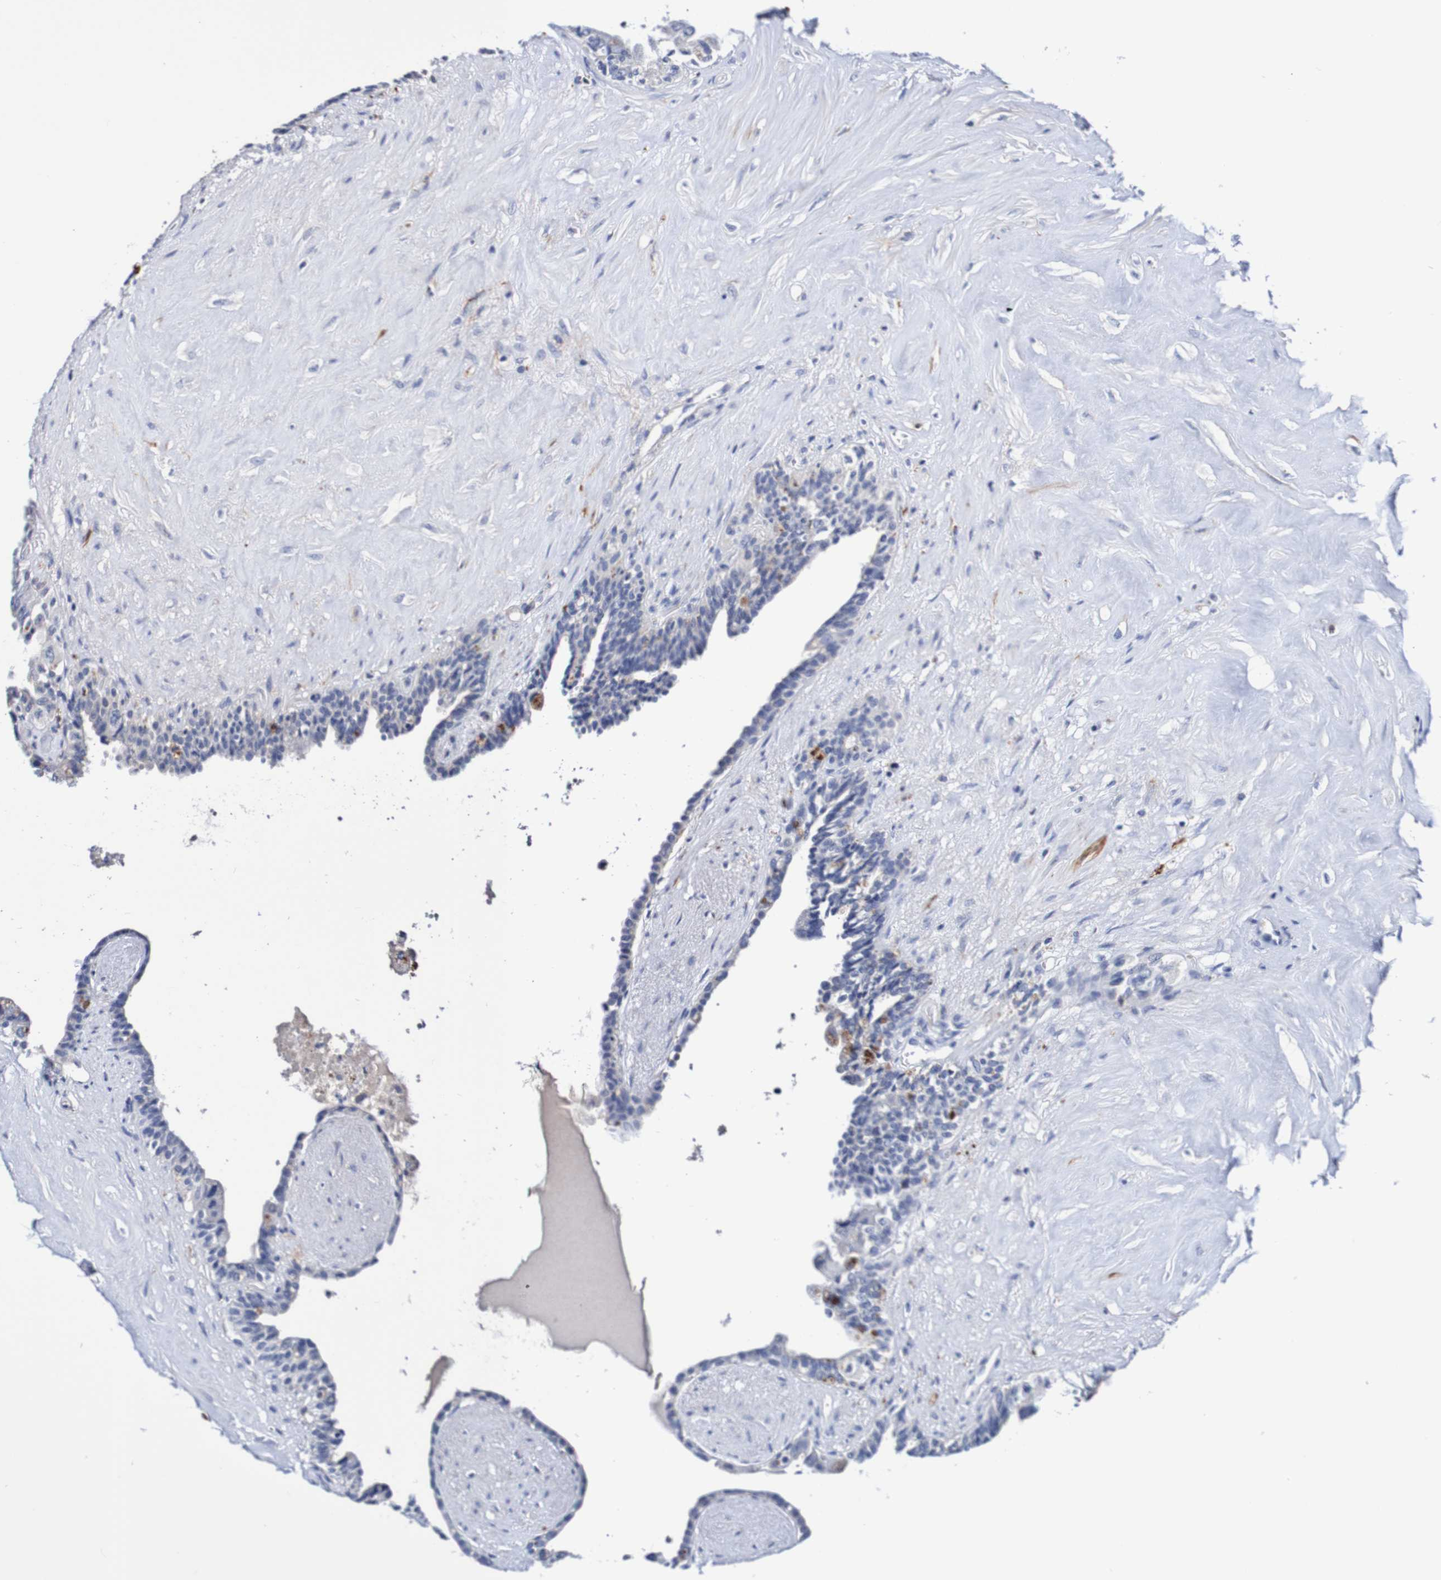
{"staining": {"intensity": "negative", "quantity": "none", "location": "none"}, "tissue": "seminal vesicle", "cell_type": "Glandular cells", "image_type": "normal", "snomed": [{"axis": "morphology", "description": "Normal tissue, NOS"}, {"axis": "topography", "description": "Seminal veicle"}], "caption": "Protein analysis of benign seminal vesicle demonstrates no significant expression in glandular cells.", "gene": "SEZ6", "patient": {"sex": "male", "age": 63}}